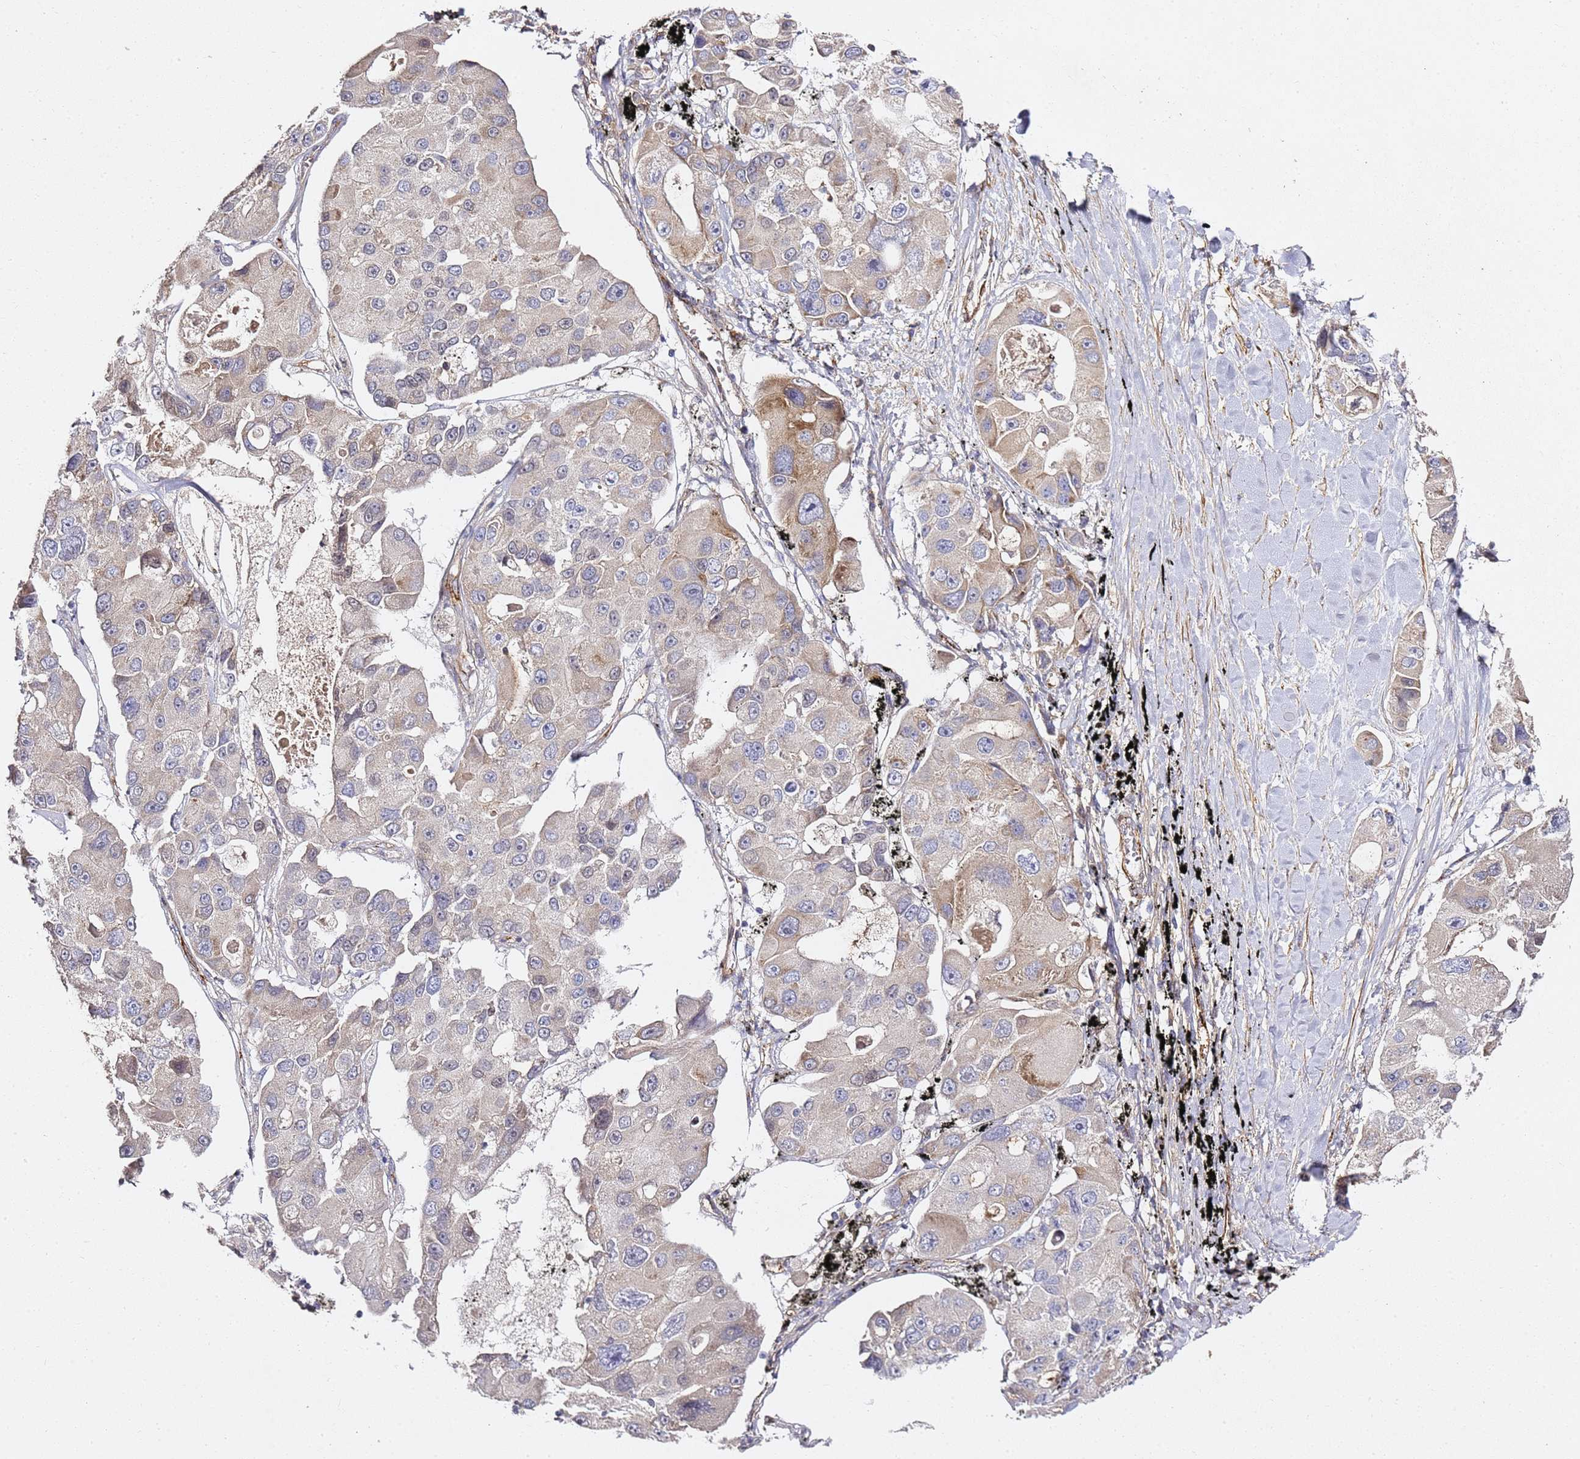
{"staining": {"intensity": "weak", "quantity": "<25%", "location": "cytoplasmic/membranous"}, "tissue": "lung cancer", "cell_type": "Tumor cells", "image_type": "cancer", "snomed": [{"axis": "morphology", "description": "Adenocarcinoma, NOS"}, {"axis": "topography", "description": "Lung"}], "caption": "IHC histopathology image of neoplastic tissue: adenocarcinoma (lung) stained with DAB demonstrates no significant protein expression in tumor cells.", "gene": "EPS8L1", "patient": {"sex": "female", "age": 54}}